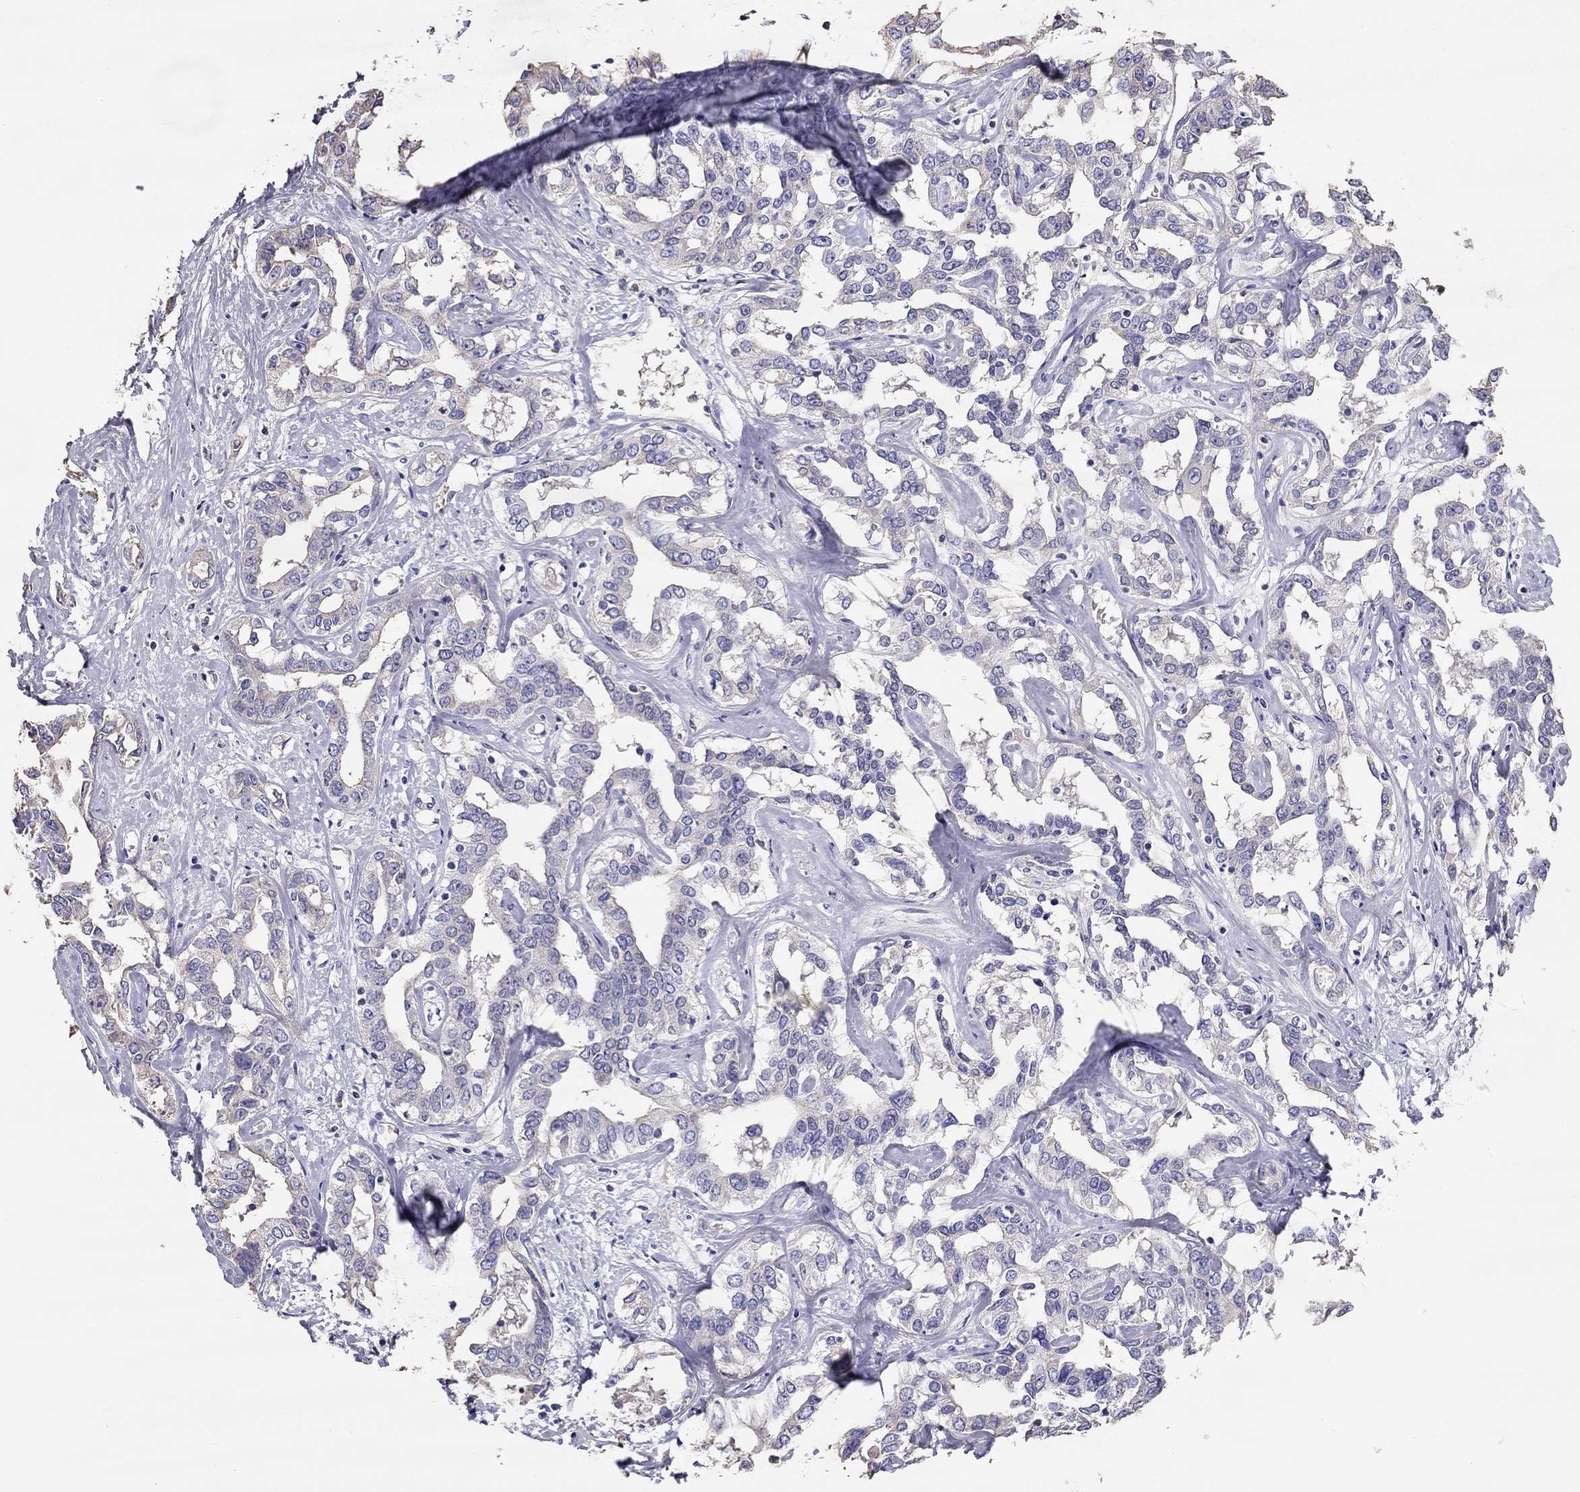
{"staining": {"intensity": "weak", "quantity": "<25%", "location": "cytoplasmic/membranous"}, "tissue": "liver cancer", "cell_type": "Tumor cells", "image_type": "cancer", "snomed": [{"axis": "morphology", "description": "Cholangiocarcinoma"}, {"axis": "topography", "description": "Liver"}], "caption": "Tumor cells show no significant staining in cholangiocarcinoma (liver).", "gene": "TBC1D21", "patient": {"sex": "male", "age": 59}}